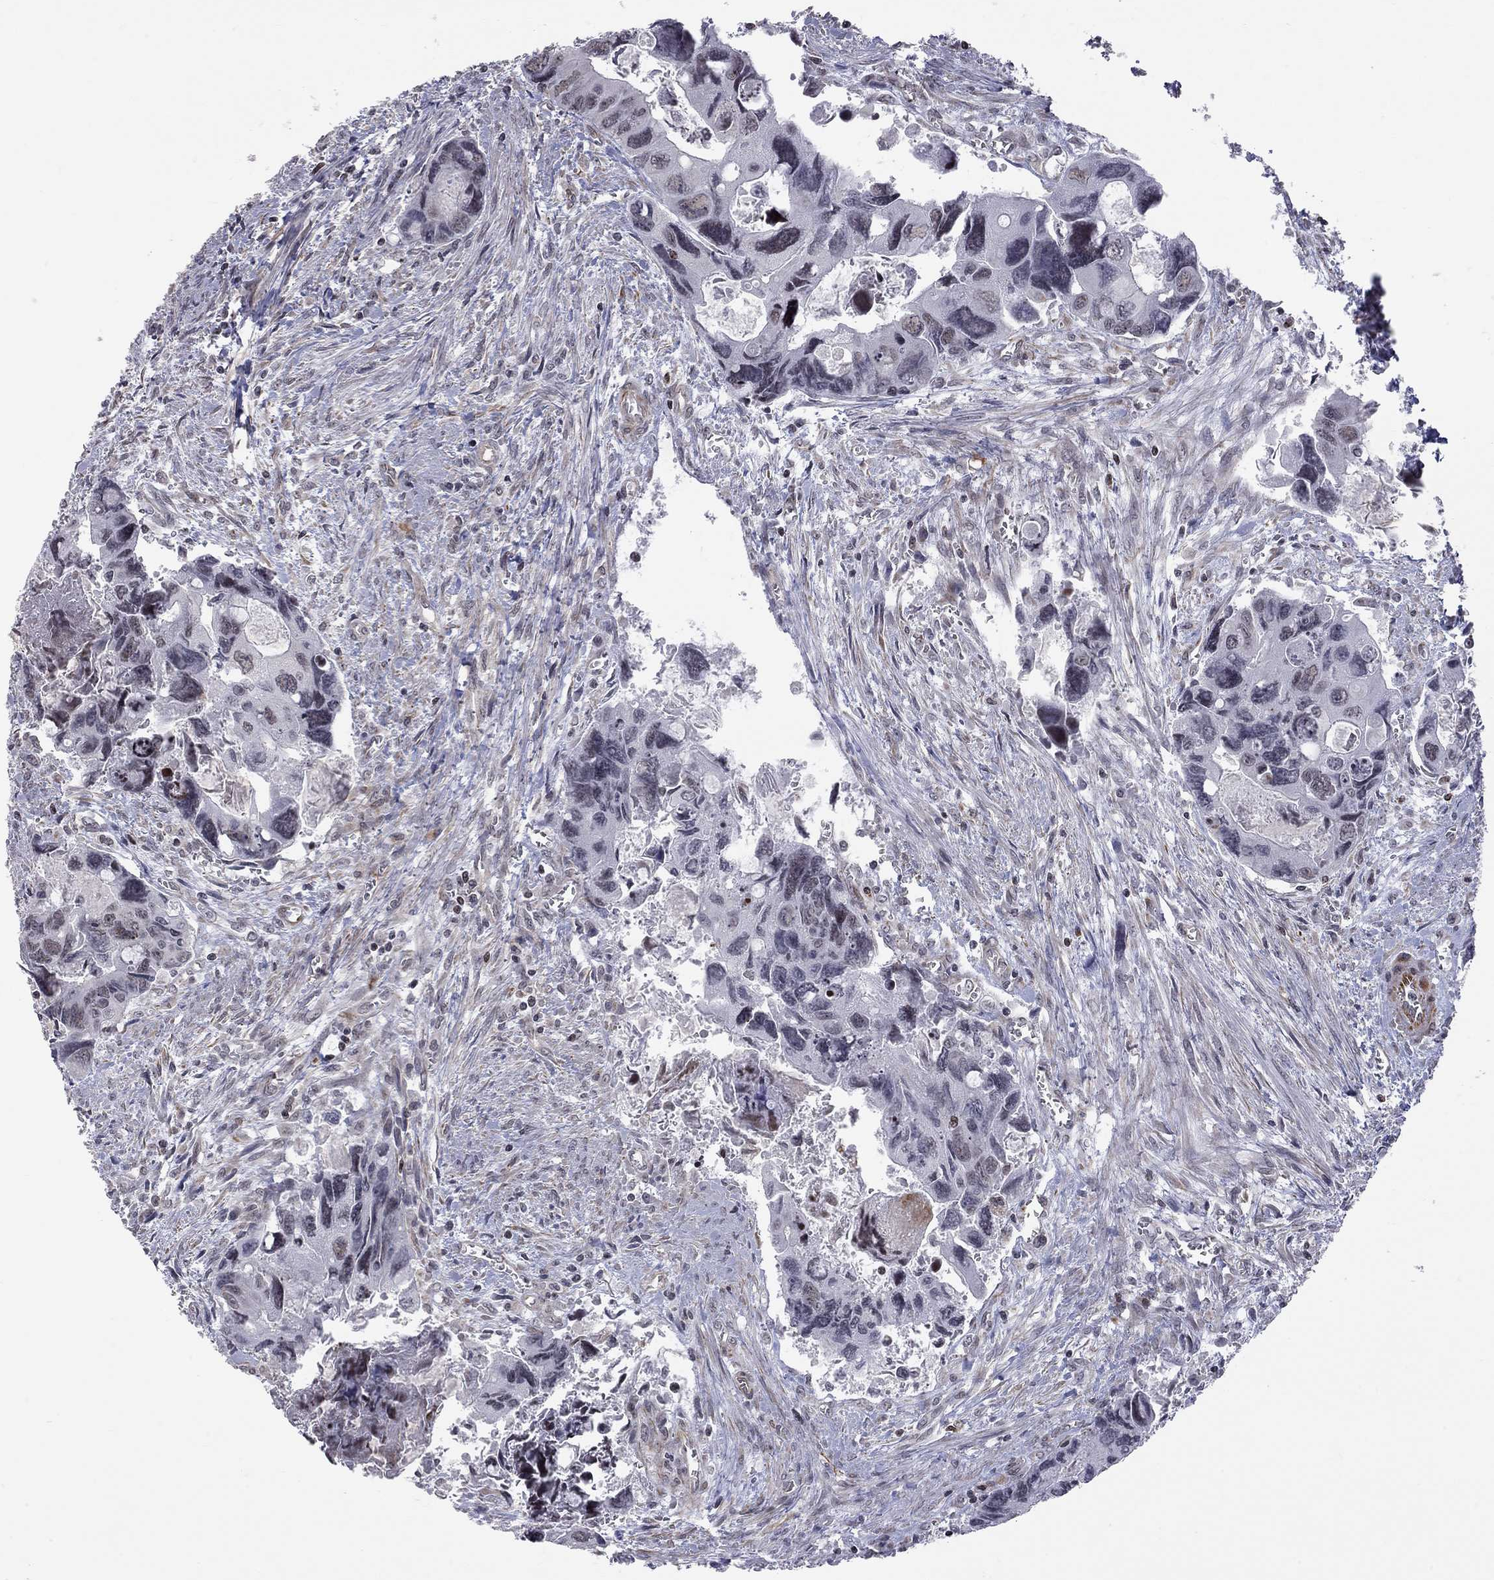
{"staining": {"intensity": "negative", "quantity": "none", "location": "none"}, "tissue": "colorectal cancer", "cell_type": "Tumor cells", "image_type": "cancer", "snomed": [{"axis": "morphology", "description": "Adenocarcinoma, NOS"}, {"axis": "topography", "description": "Rectum"}], "caption": "Tumor cells show no significant positivity in adenocarcinoma (colorectal).", "gene": "MTNR1B", "patient": {"sex": "male", "age": 62}}